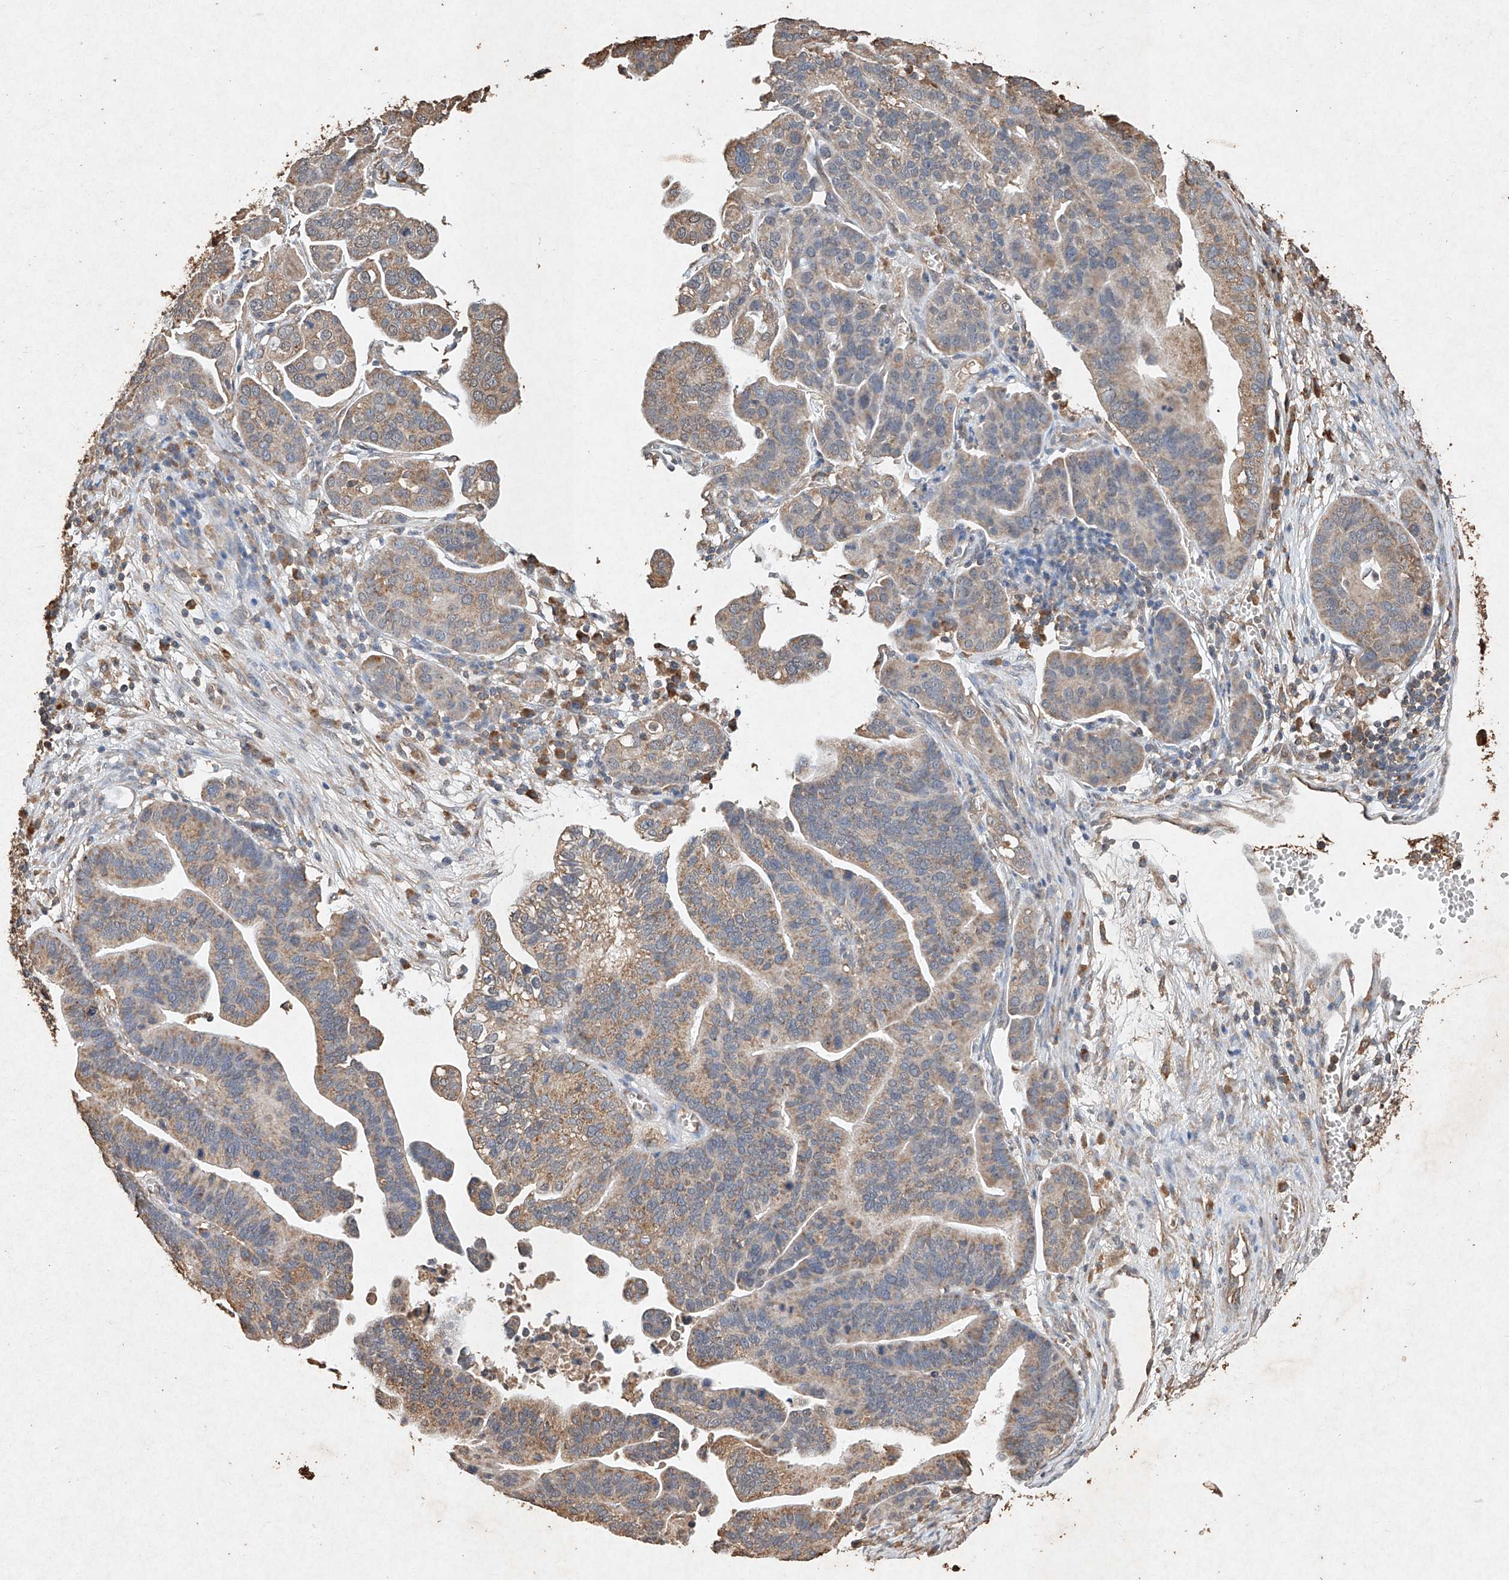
{"staining": {"intensity": "moderate", "quantity": ">75%", "location": "cytoplasmic/membranous"}, "tissue": "ovarian cancer", "cell_type": "Tumor cells", "image_type": "cancer", "snomed": [{"axis": "morphology", "description": "Cystadenocarcinoma, serous, NOS"}, {"axis": "topography", "description": "Ovary"}], "caption": "Ovarian cancer tissue displays moderate cytoplasmic/membranous positivity in approximately >75% of tumor cells, visualized by immunohistochemistry.", "gene": "STK3", "patient": {"sex": "female", "age": 56}}